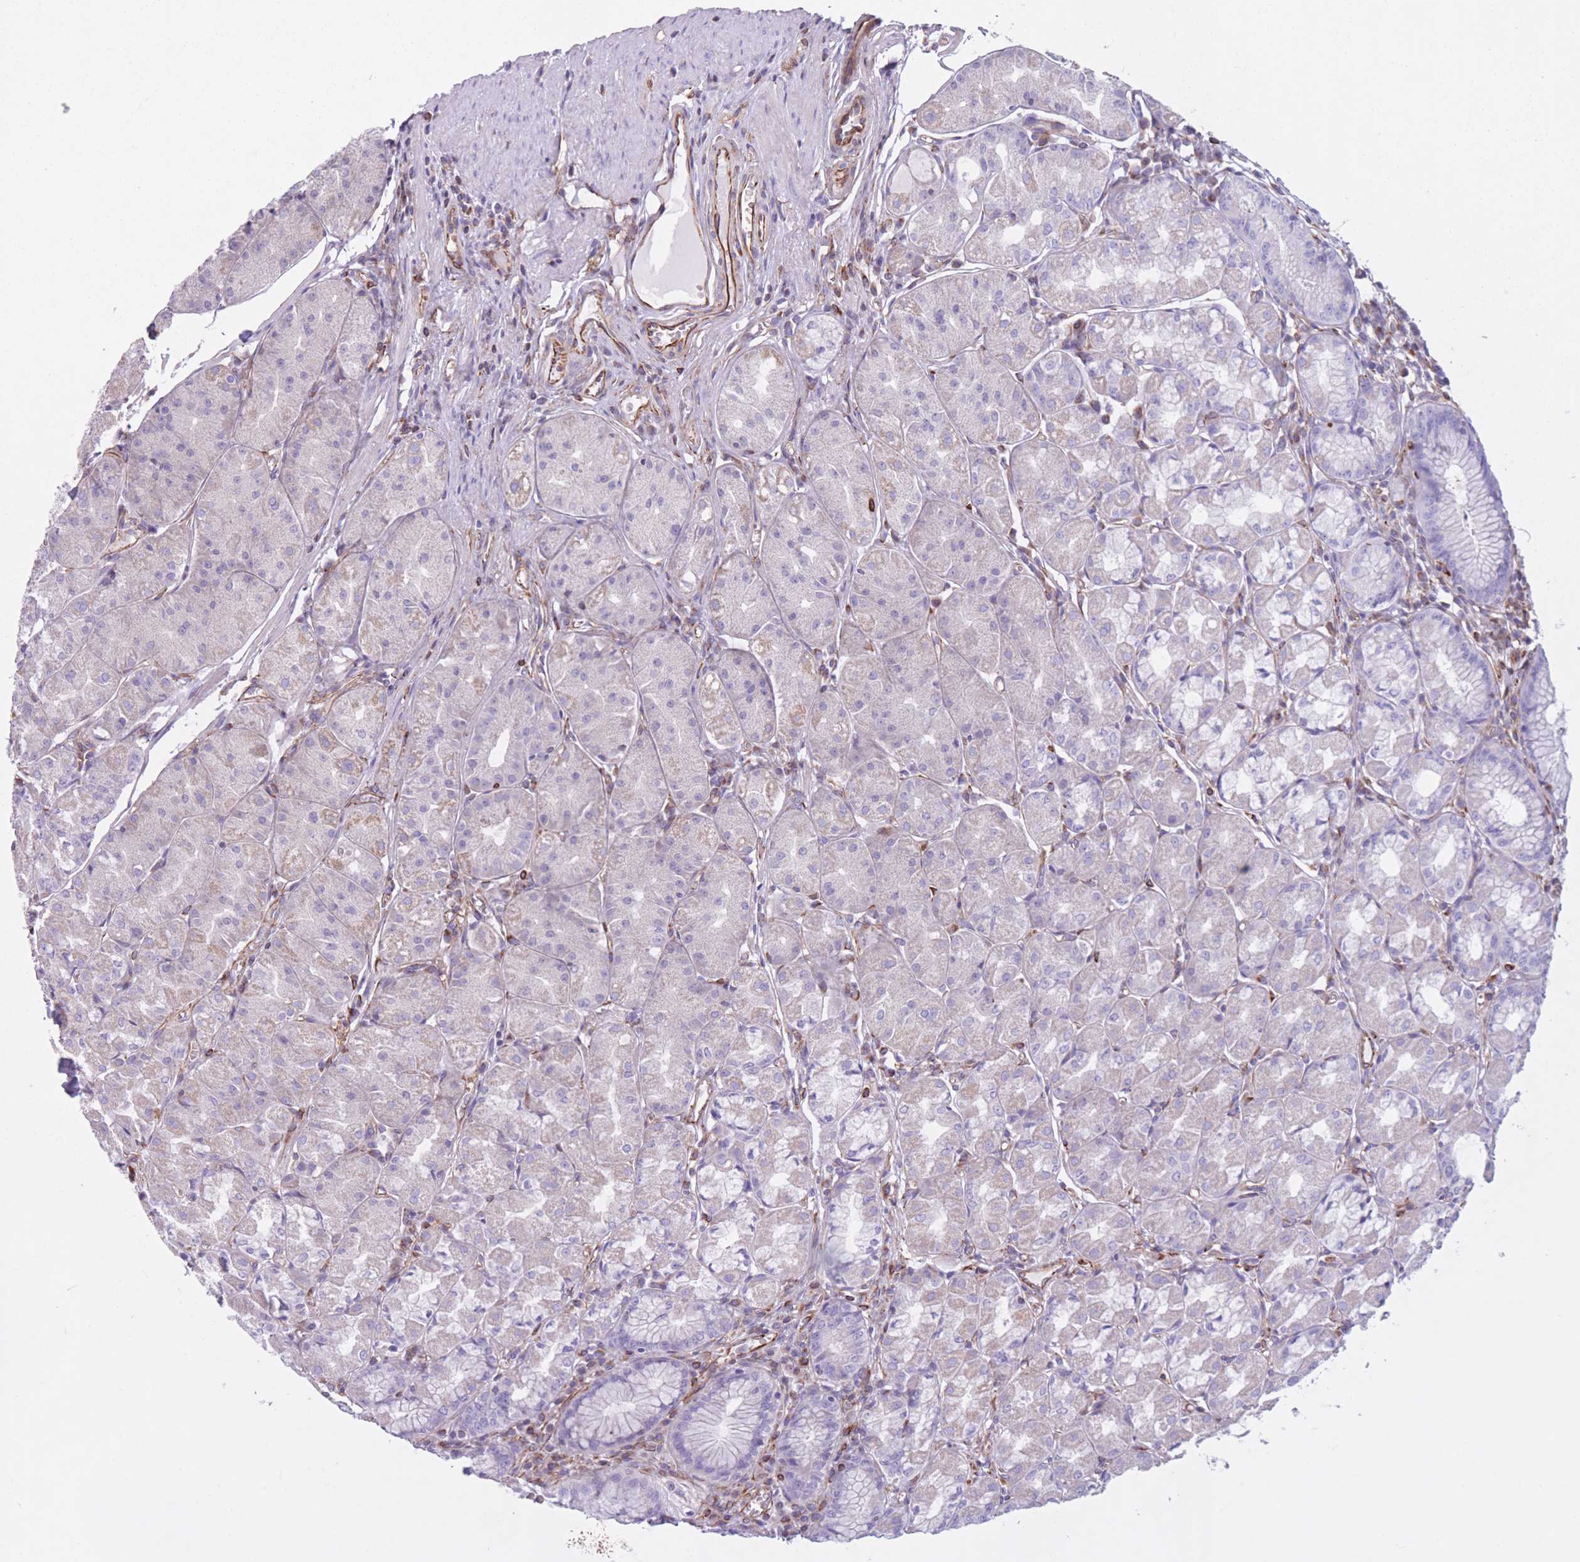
{"staining": {"intensity": "negative", "quantity": "none", "location": "none"}, "tissue": "stomach", "cell_type": "Glandular cells", "image_type": "normal", "snomed": [{"axis": "morphology", "description": "Normal tissue, NOS"}, {"axis": "topography", "description": "Stomach"}], "caption": "Immunohistochemistry (IHC) histopathology image of benign stomach: human stomach stained with DAB (3,3'-diaminobenzidine) exhibits no significant protein expression in glandular cells. The staining is performed using DAB brown chromogen with nuclei counter-stained in using hematoxylin.", "gene": "ATP5MF", "patient": {"sex": "male", "age": 55}}